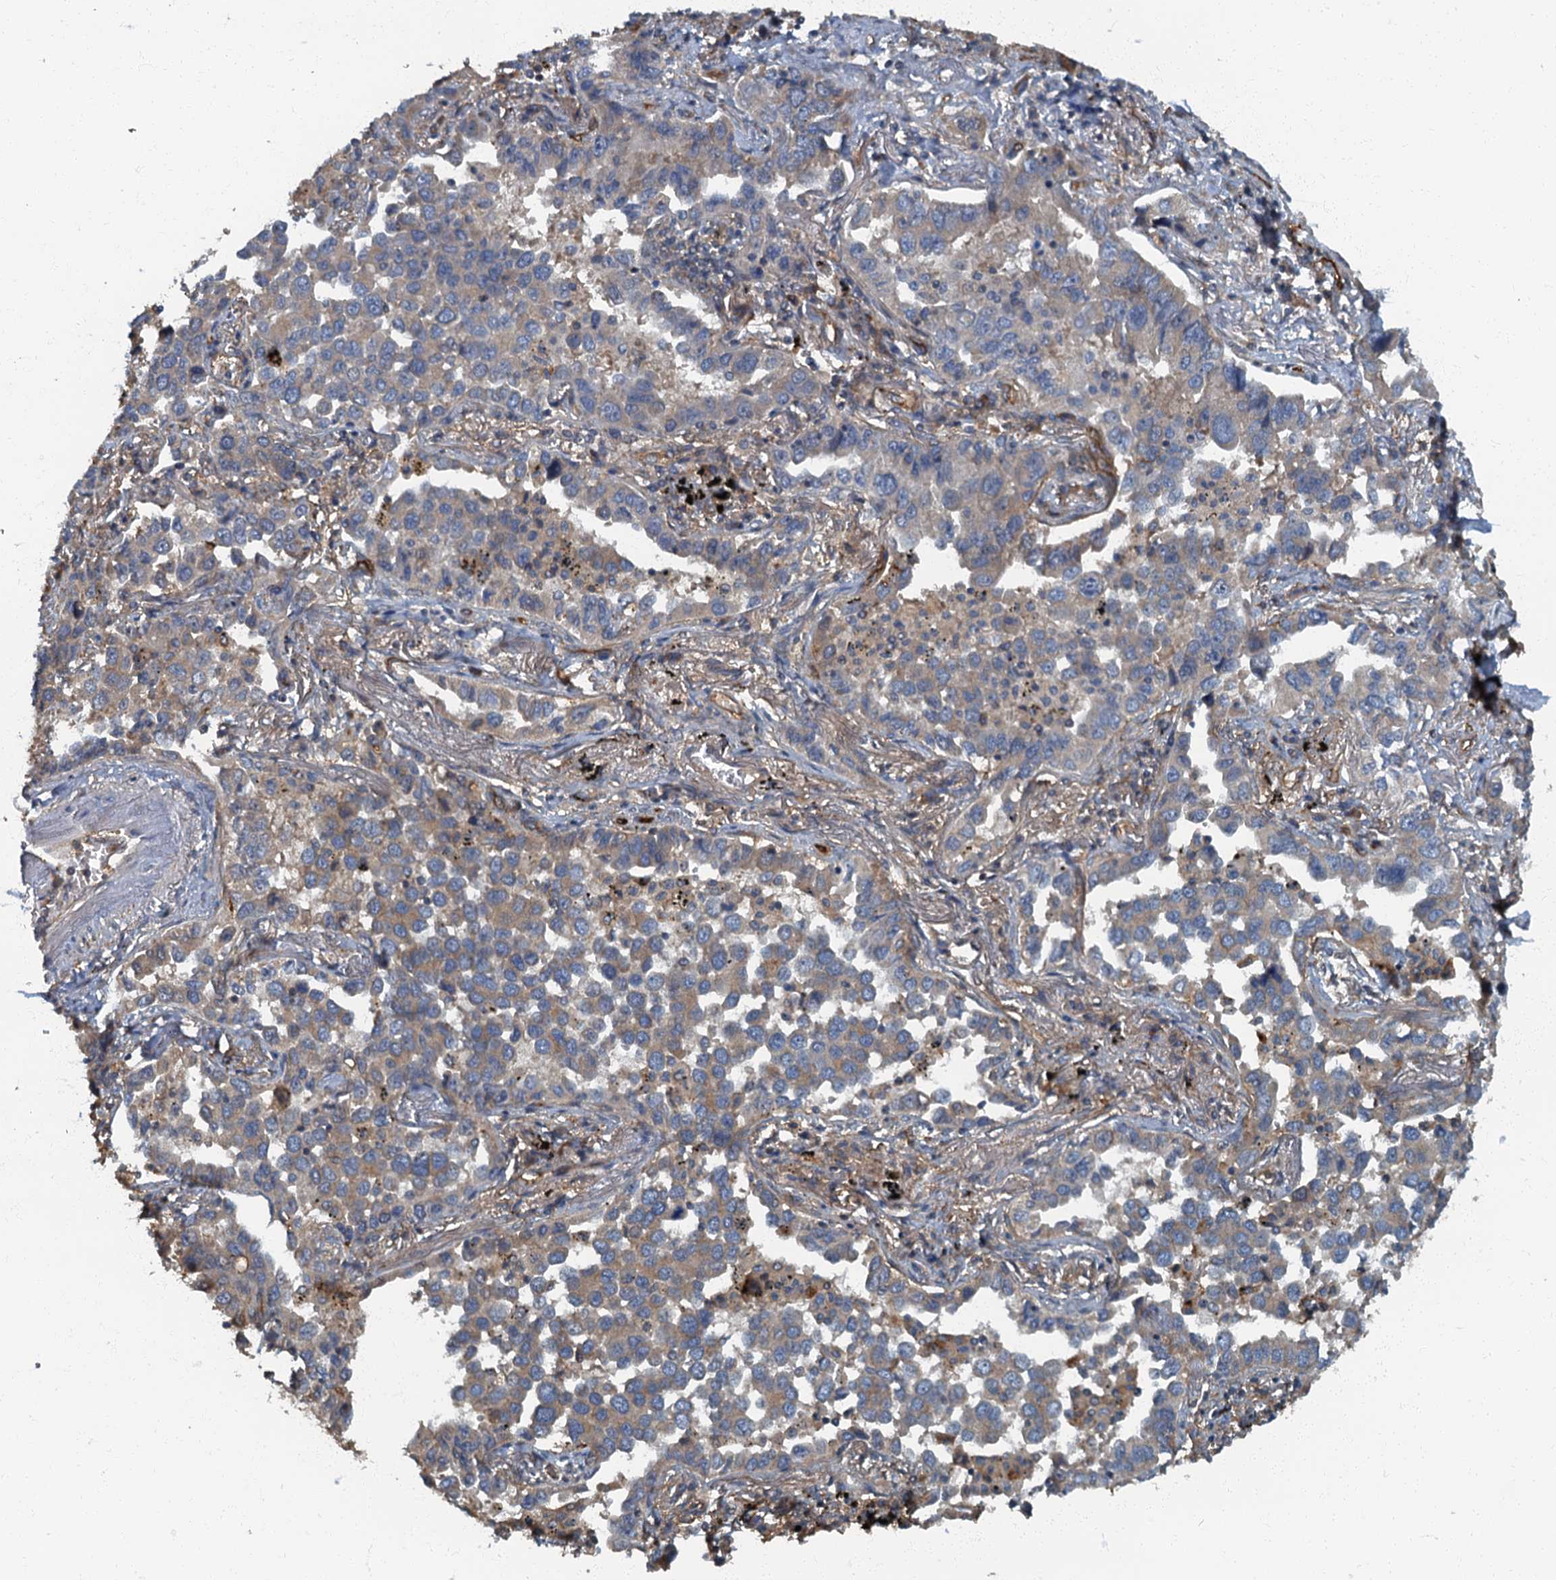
{"staining": {"intensity": "weak", "quantity": "25%-75%", "location": "cytoplasmic/membranous"}, "tissue": "lung cancer", "cell_type": "Tumor cells", "image_type": "cancer", "snomed": [{"axis": "morphology", "description": "Adenocarcinoma, NOS"}, {"axis": "topography", "description": "Lung"}], "caption": "Lung cancer (adenocarcinoma) was stained to show a protein in brown. There is low levels of weak cytoplasmic/membranous staining in approximately 25%-75% of tumor cells.", "gene": "ARL11", "patient": {"sex": "male", "age": 67}}